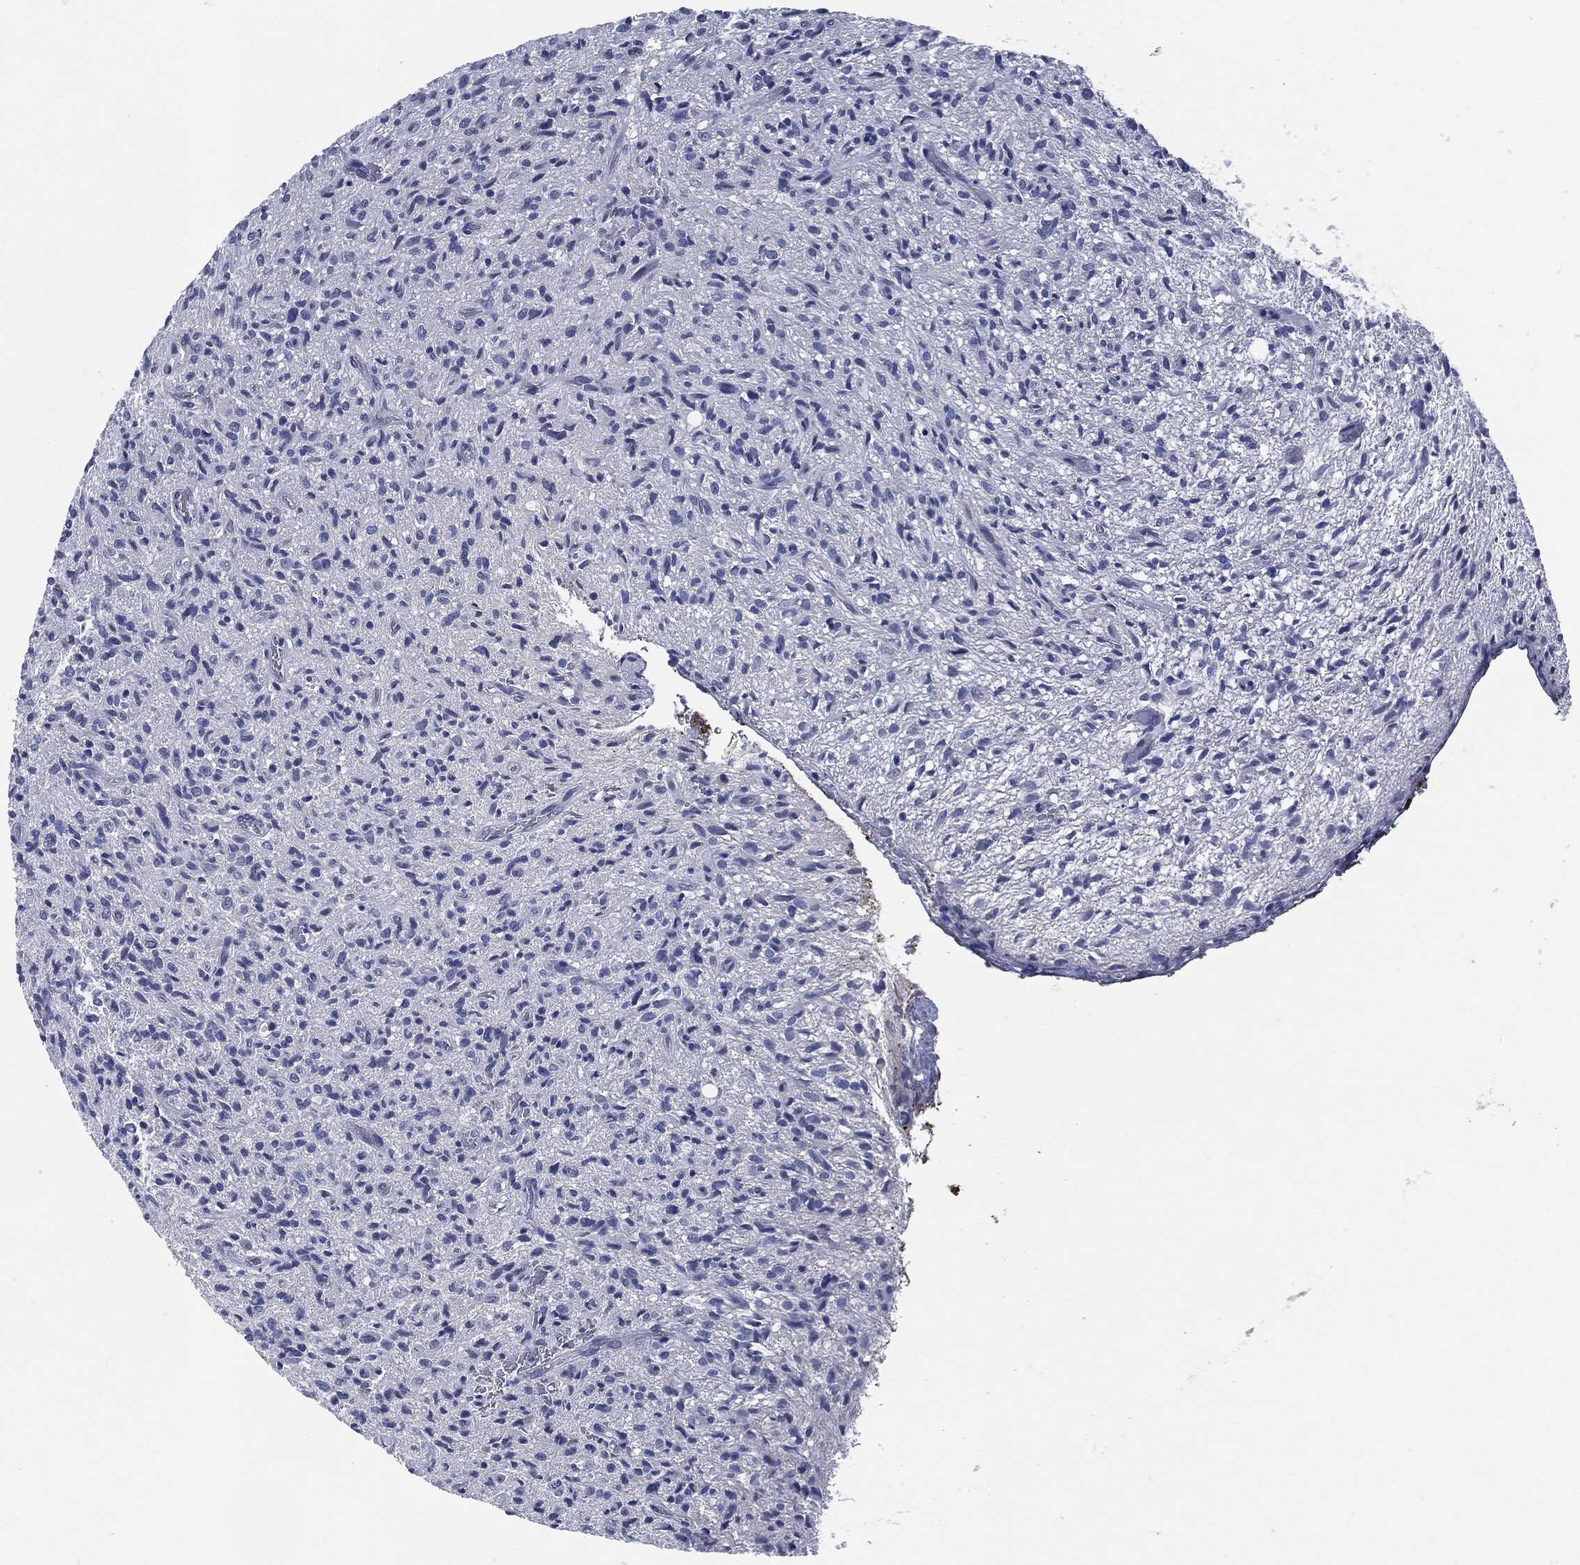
{"staining": {"intensity": "negative", "quantity": "none", "location": "none"}, "tissue": "glioma", "cell_type": "Tumor cells", "image_type": "cancer", "snomed": [{"axis": "morphology", "description": "Glioma, malignant, High grade"}, {"axis": "topography", "description": "Brain"}], "caption": "Malignant high-grade glioma was stained to show a protein in brown. There is no significant expression in tumor cells.", "gene": "CD27", "patient": {"sex": "male", "age": 64}}